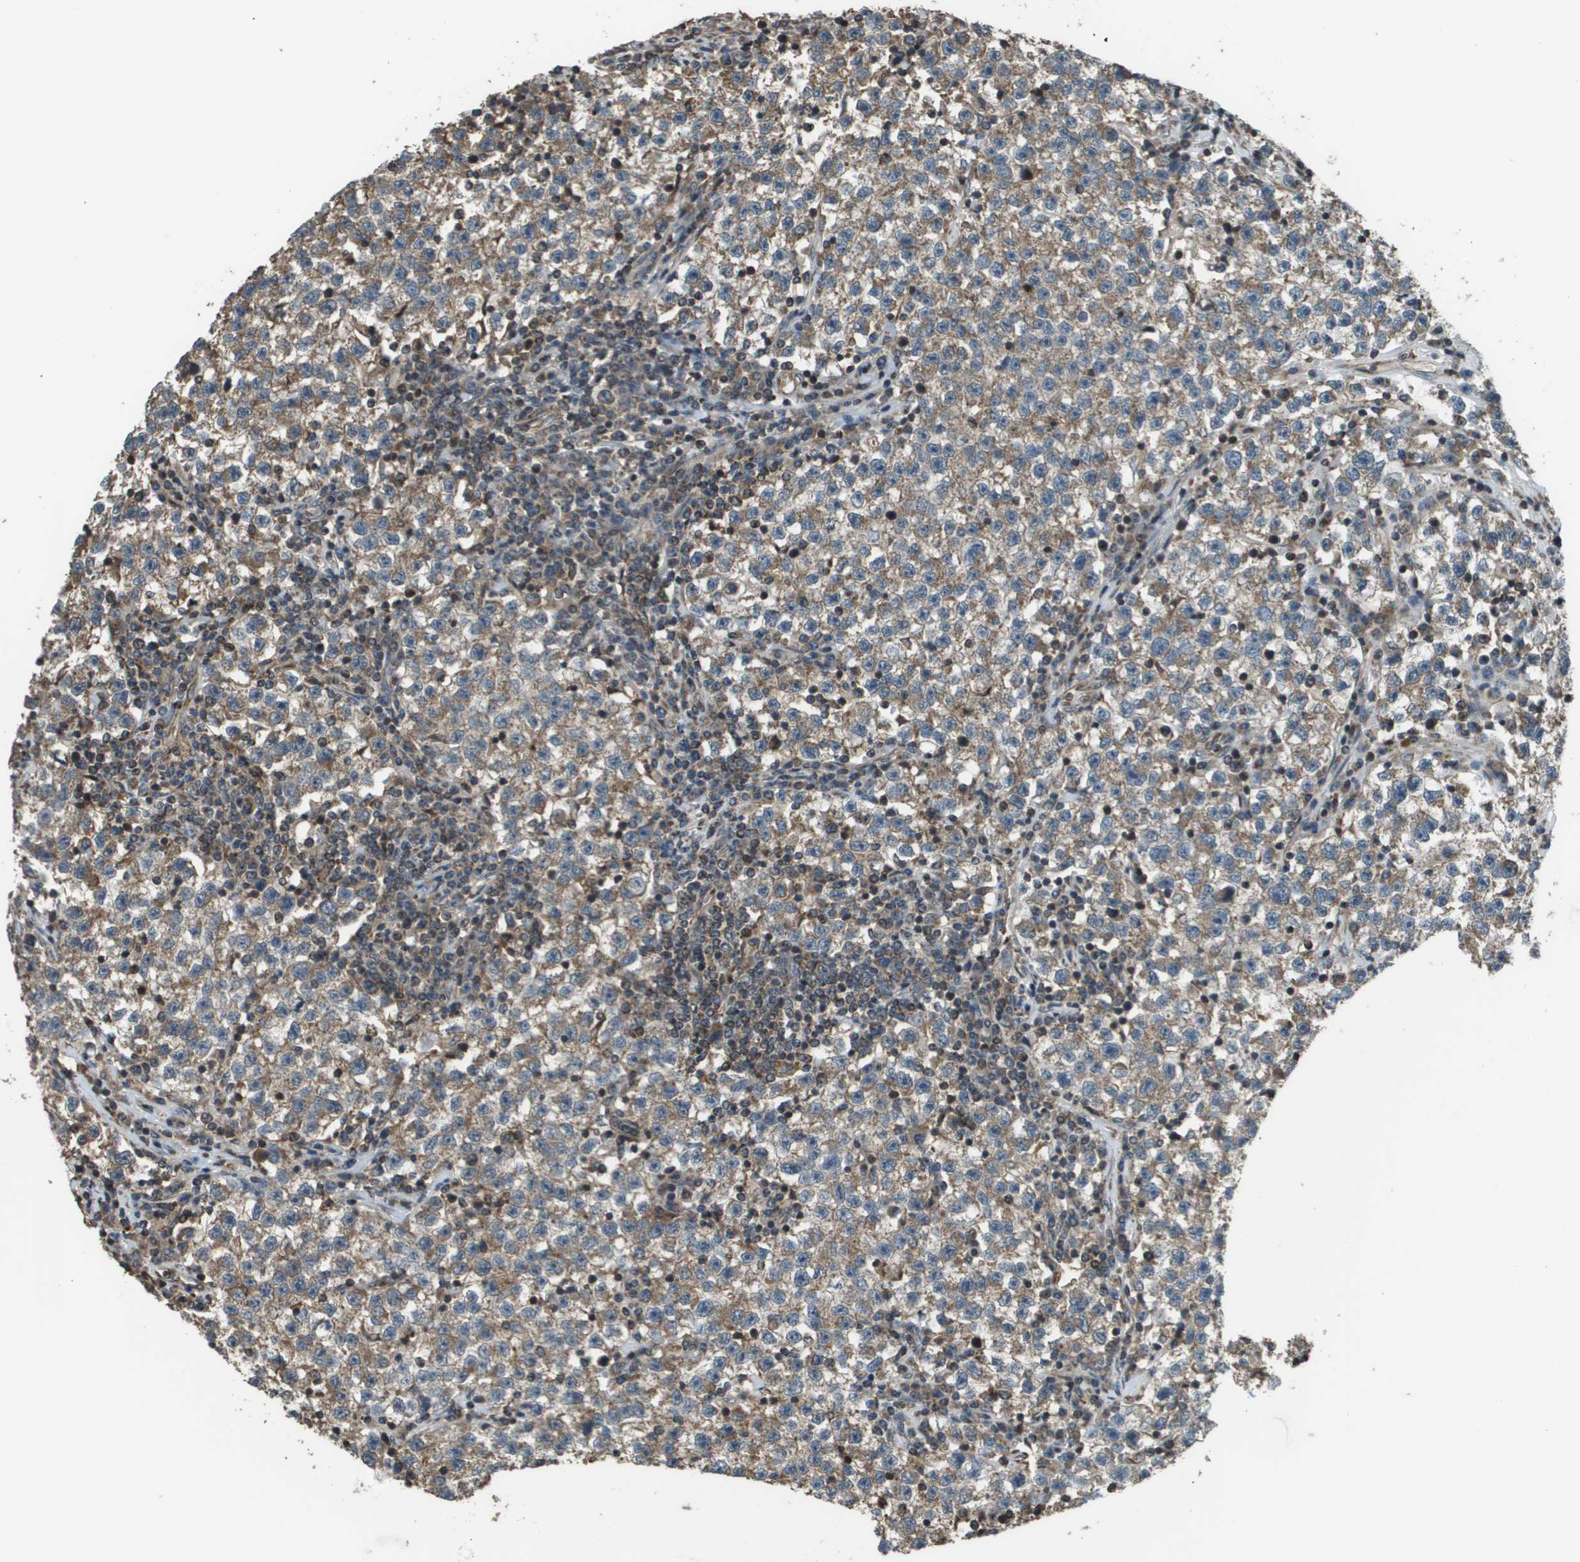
{"staining": {"intensity": "moderate", "quantity": ">75%", "location": "cytoplasmic/membranous"}, "tissue": "testis cancer", "cell_type": "Tumor cells", "image_type": "cancer", "snomed": [{"axis": "morphology", "description": "Seminoma, NOS"}, {"axis": "topography", "description": "Testis"}], "caption": "About >75% of tumor cells in human testis cancer (seminoma) reveal moderate cytoplasmic/membranous protein expression as visualized by brown immunohistochemical staining.", "gene": "PLPBP", "patient": {"sex": "male", "age": 22}}